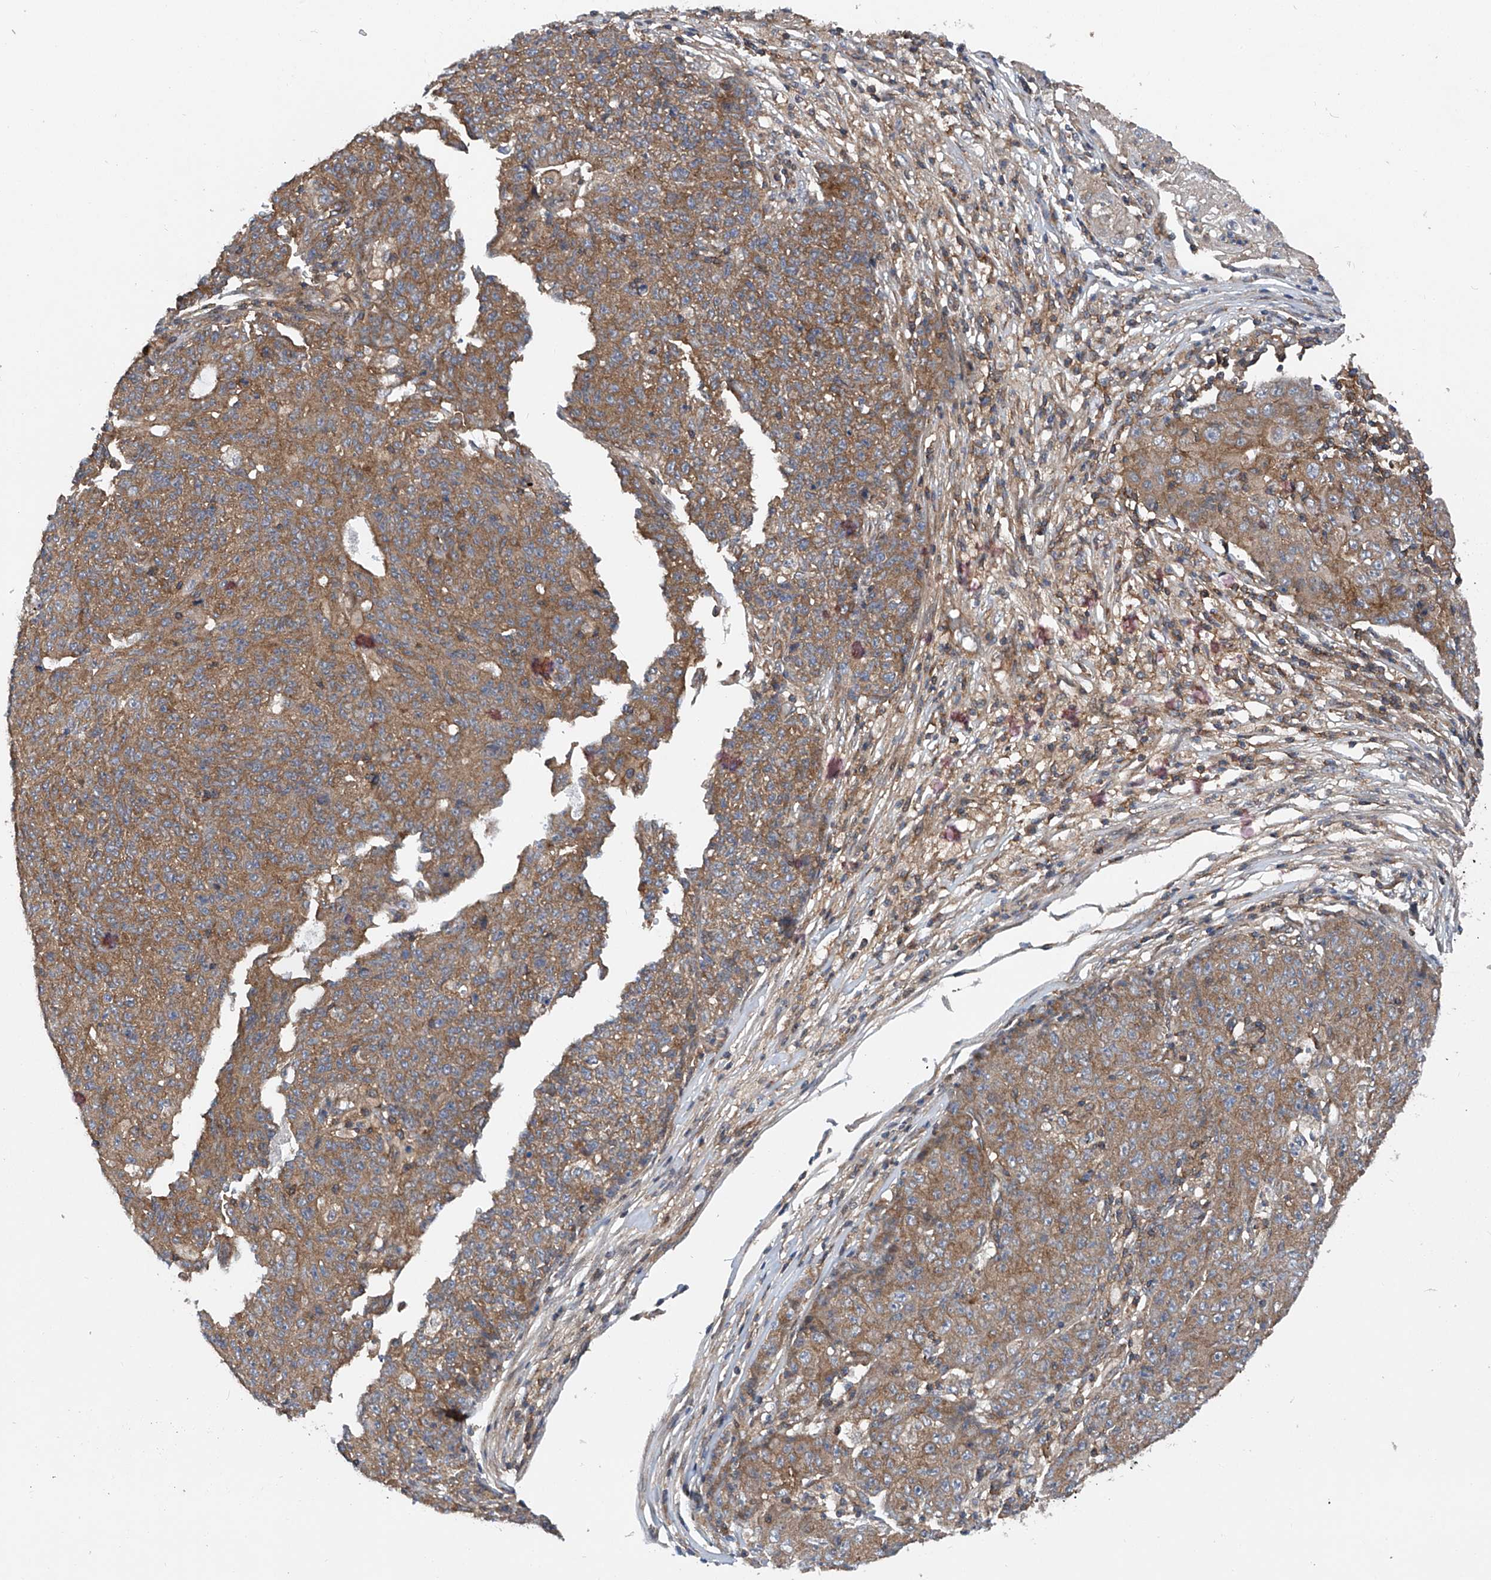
{"staining": {"intensity": "moderate", "quantity": ">75%", "location": "cytoplasmic/membranous"}, "tissue": "ovarian cancer", "cell_type": "Tumor cells", "image_type": "cancer", "snomed": [{"axis": "morphology", "description": "Carcinoma, endometroid"}, {"axis": "topography", "description": "Ovary"}], "caption": "Ovarian cancer (endometroid carcinoma) stained with a brown dye reveals moderate cytoplasmic/membranous positive positivity in approximately >75% of tumor cells.", "gene": "SMAP1", "patient": {"sex": "female", "age": 42}}